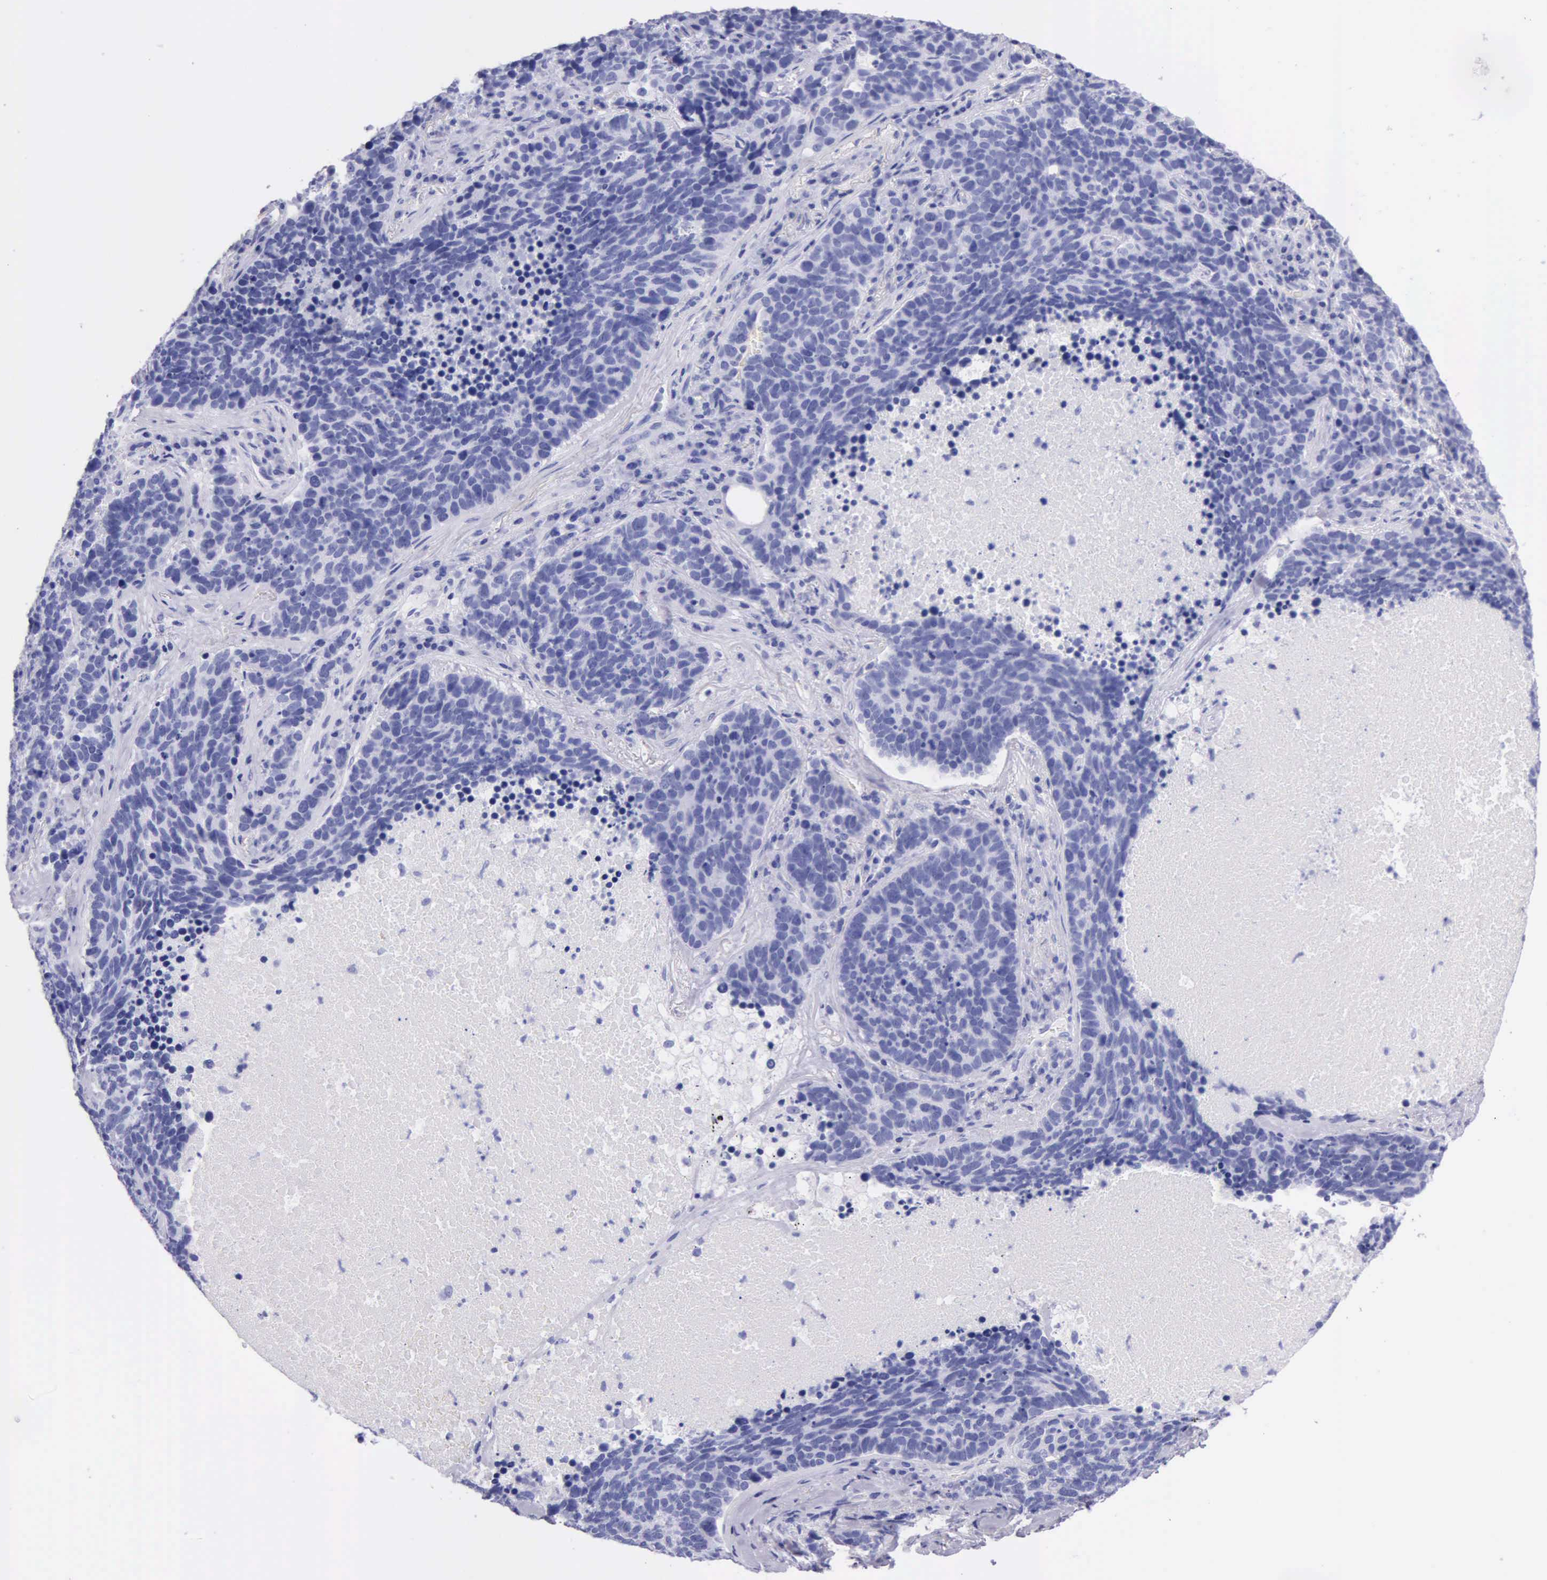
{"staining": {"intensity": "negative", "quantity": "none", "location": "none"}, "tissue": "lung cancer", "cell_type": "Tumor cells", "image_type": "cancer", "snomed": [{"axis": "morphology", "description": "Neoplasm, malignant, NOS"}, {"axis": "topography", "description": "Lung"}], "caption": "Micrograph shows no significant protein positivity in tumor cells of neoplasm (malignant) (lung).", "gene": "KLK3", "patient": {"sex": "female", "age": 75}}